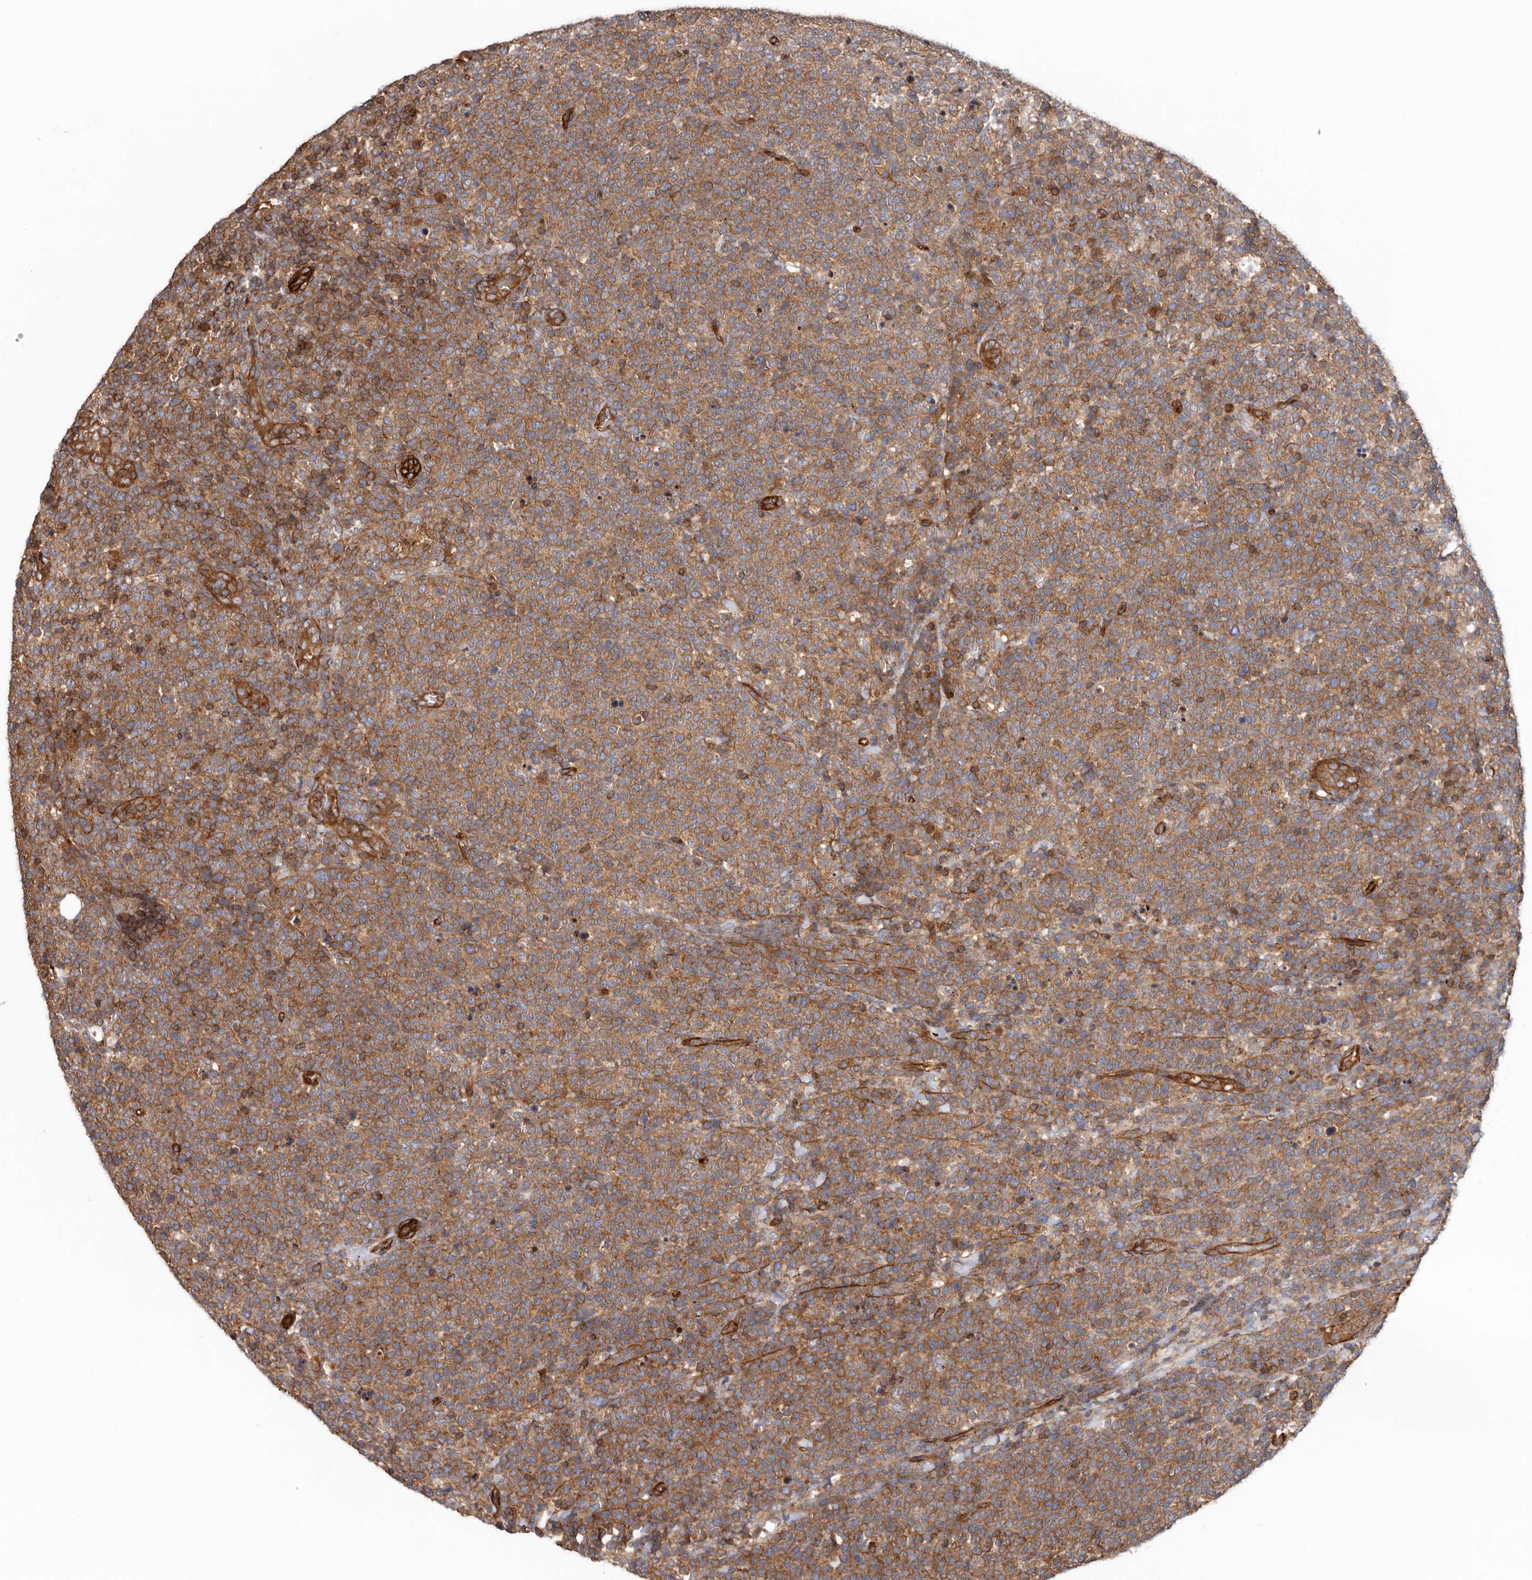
{"staining": {"intensity": "moderate", "quantity": ">75%", "location": "cytoplasmic/membranous"}, "tissue": "lymphoma", "cell_type": "Tumor cells", "image_type": "cancer", "snomed": [{"axis": "morphology", "description": "Malignant lymphoma, non-Hodgkin's type, High grade"}, {"axis": "topography", "description": "Lymph node"}], "caption": "An image of human high-grade malignant lymphoma, non-Hodgkin's type stained for a protein reveals moderate cytoplasmic/membranous brown staining in tumor cells. (DAB (3,3'-diaminobenzidine) IHC, brown staining for protein, blue staining for nuclei).", "gene": "TMC7", "patient": {"sex": "male", "age": 61}}